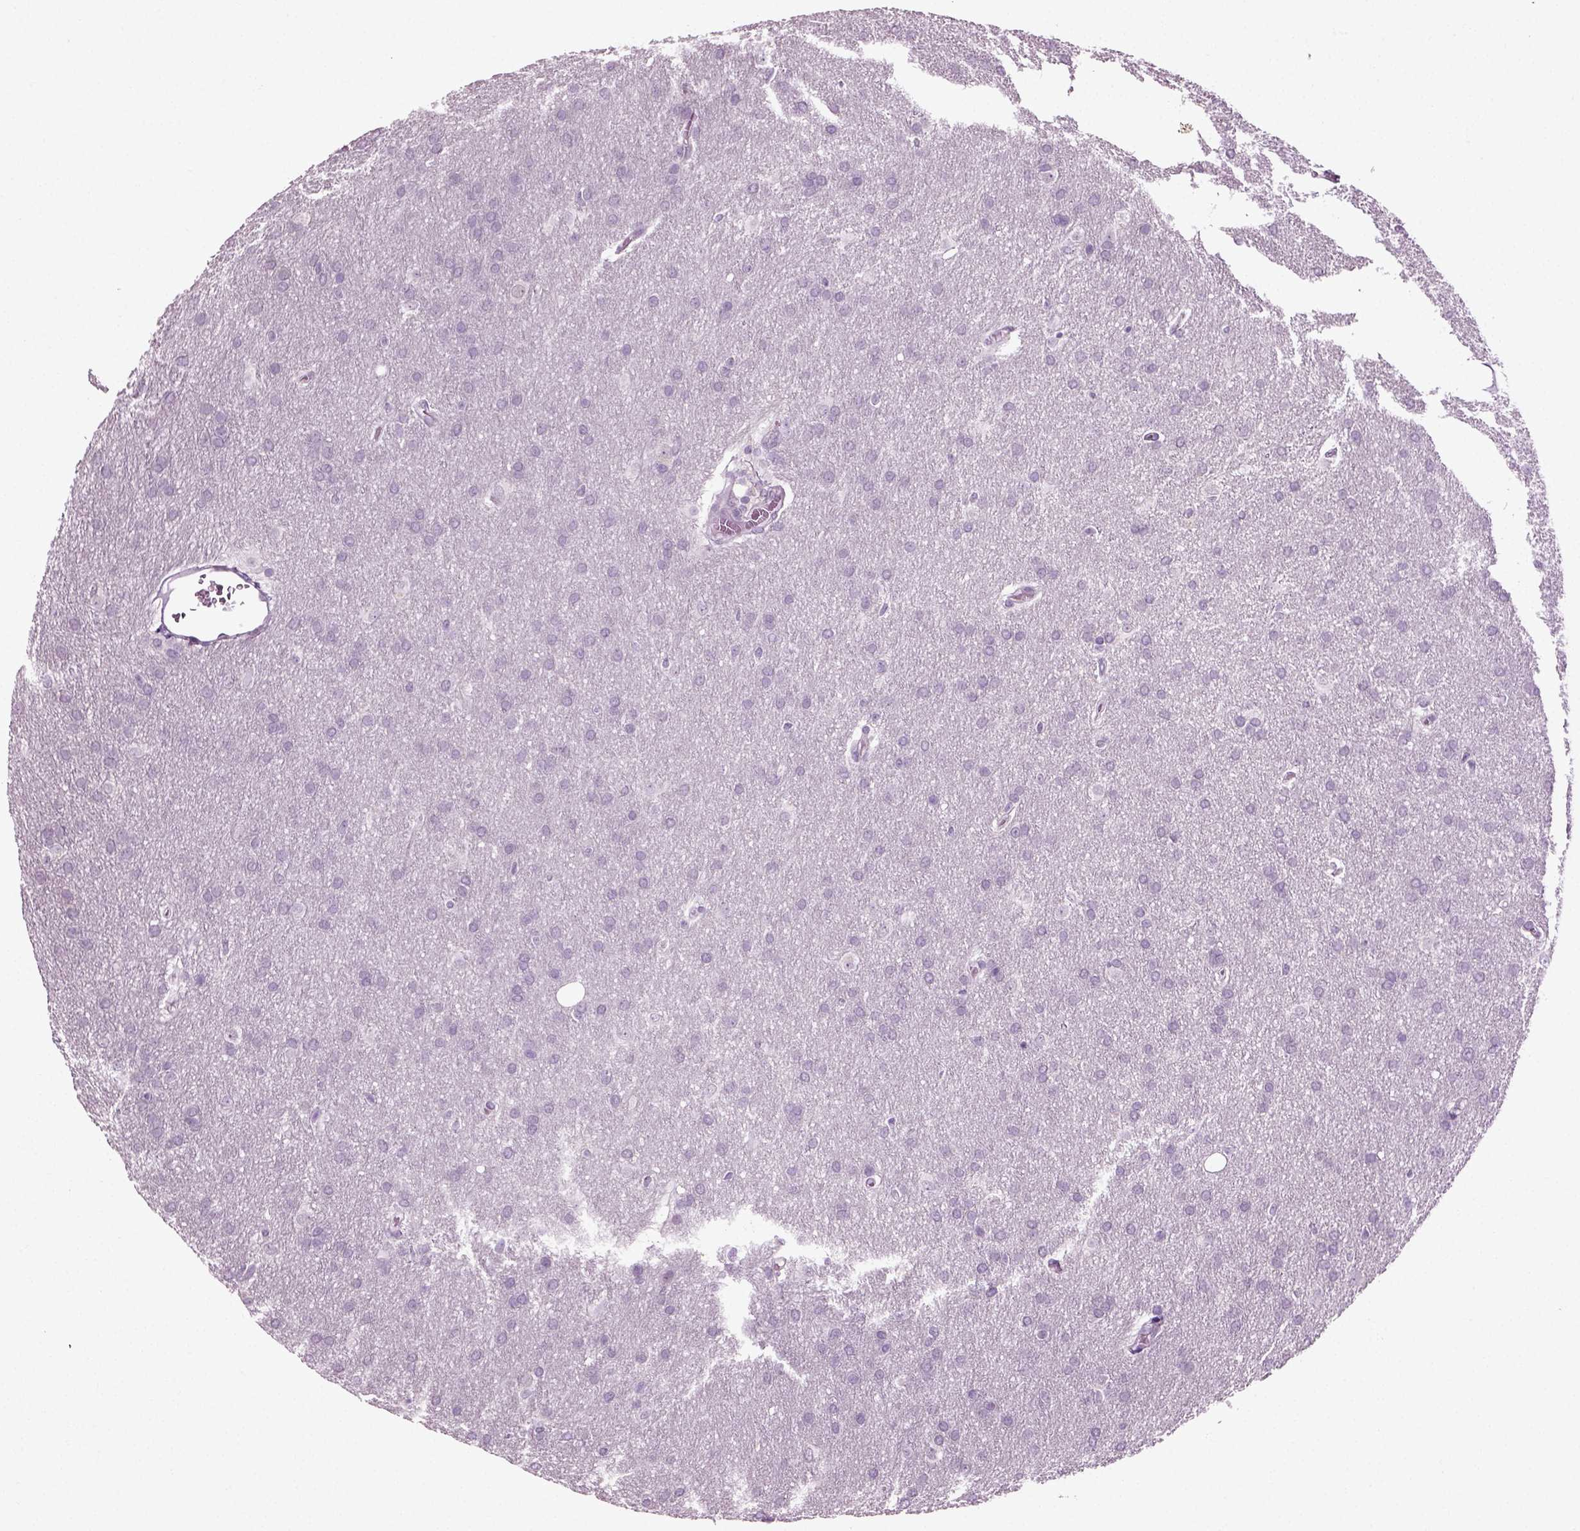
{"staining": {"intensity": "negative", "quantity": "none", "location": "none"}, "tissue": "glioma", "cell_type": "Tumor cells", "image_type": "cancer", "snomed": [{"axis": "morphology", "description": "Glioma, malignant, Low grade"}, {"axis": "topography", "description": "Brain"}], "caption": "Human malignant low-grade glioma stained for a protein using immunohistochemistry exhibits no staining in tumor cells.", "gene": "SLC26A8", "patient": {"sex": "female", "age": 32}}